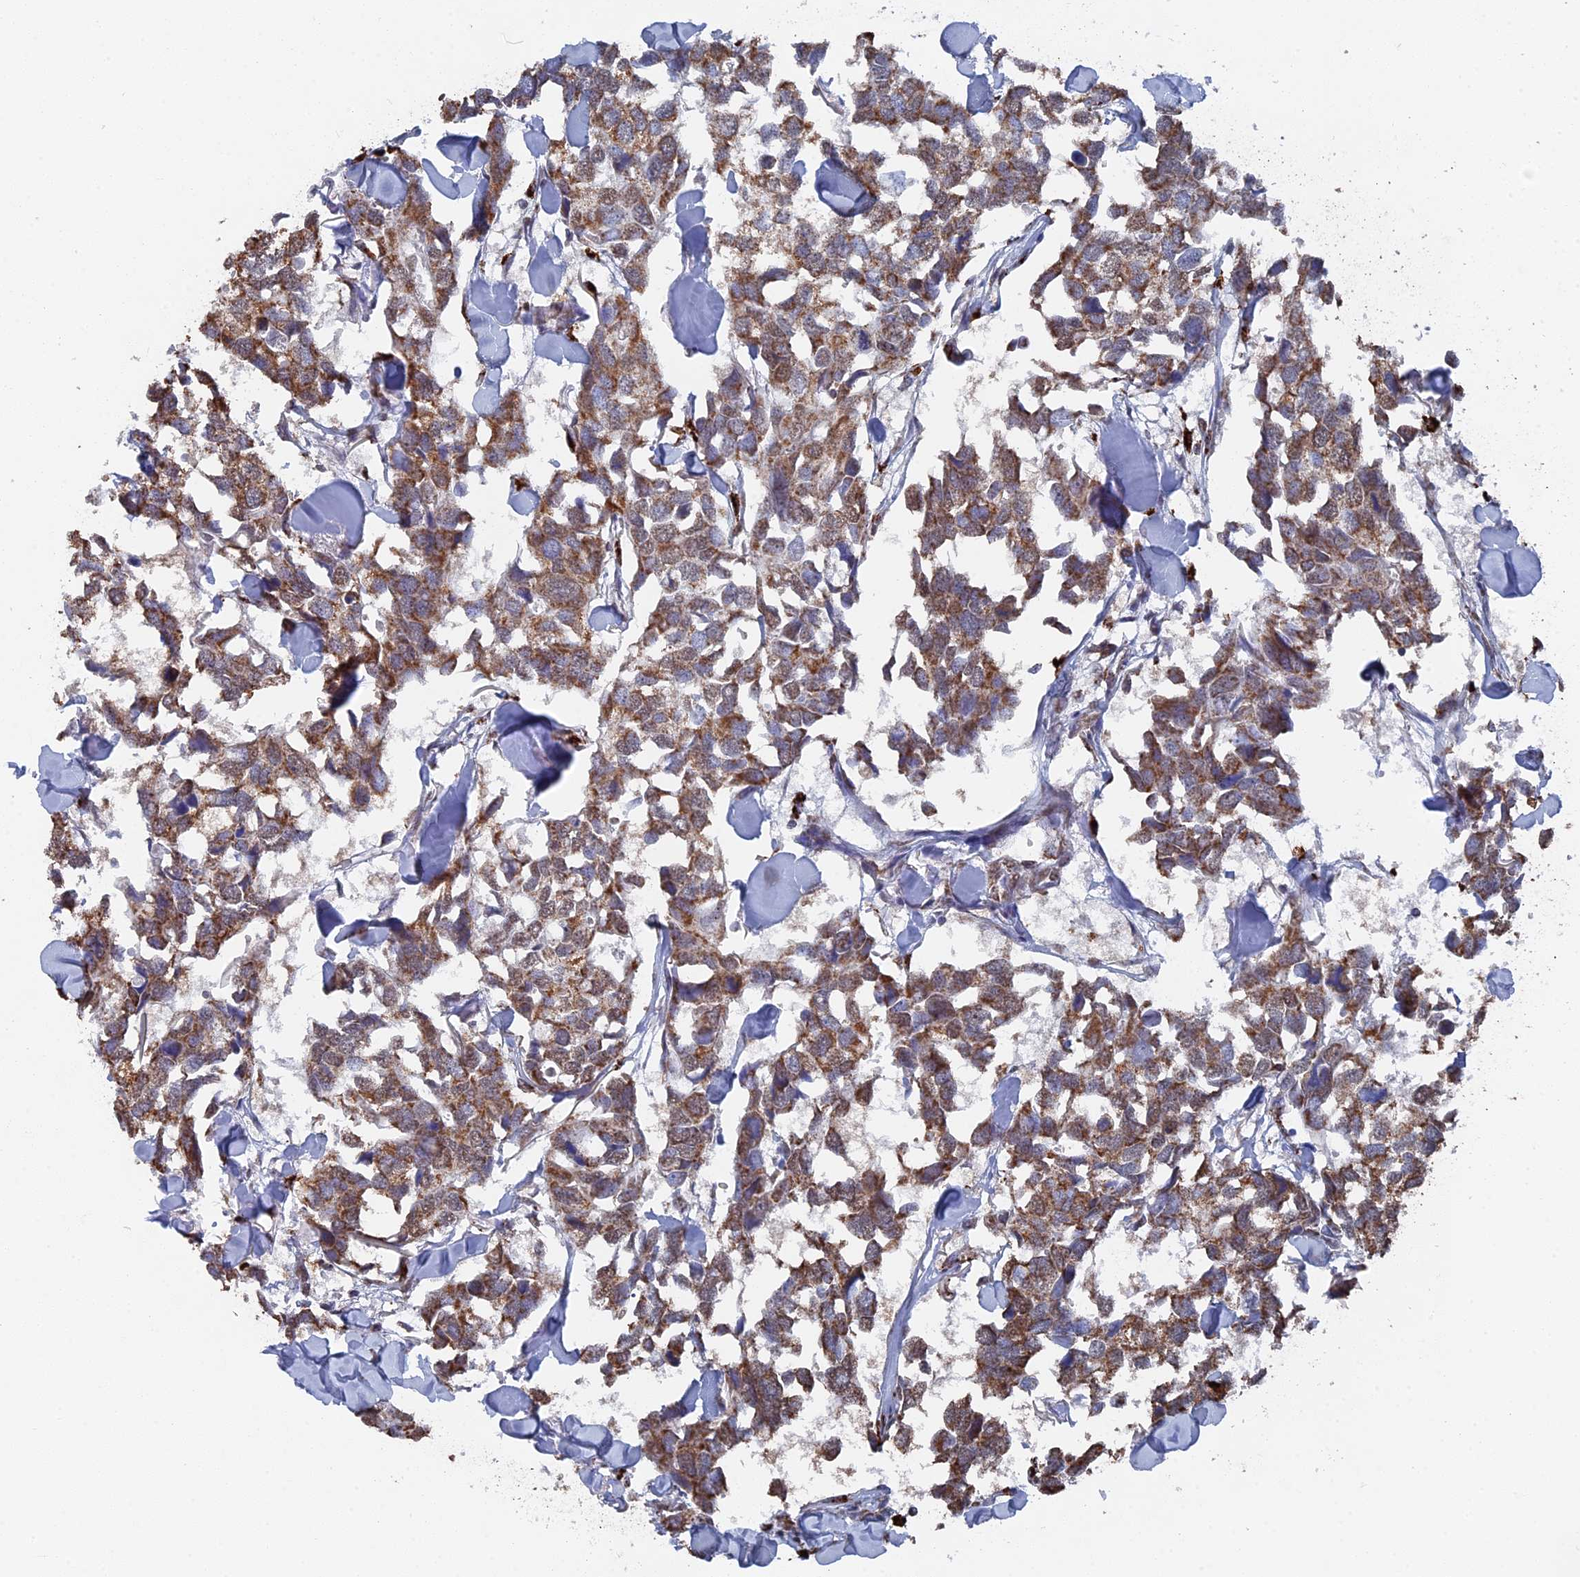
{"staining": {"intensity": "moderate", "quantity": ">75%", "location": "cytoplasmic/membranous"}, "tissue": "breast cancer", "cell_type": "Tumor cells", "image_type": "cancer", "snomed": [{"axis": "morphology", "description": "Duct carcinoma"}, {"axis": "topography", "description": "Breast"}], "caption": "Immunohistochemical staining of breast cancer (intraductal carcinoma) reveals medium levels of moderate cytoplasmic/membranous positivity in approximately >75% of tumor cells.", "gene": "SMG9", "patient": {"sex": "female", "age": 83}}